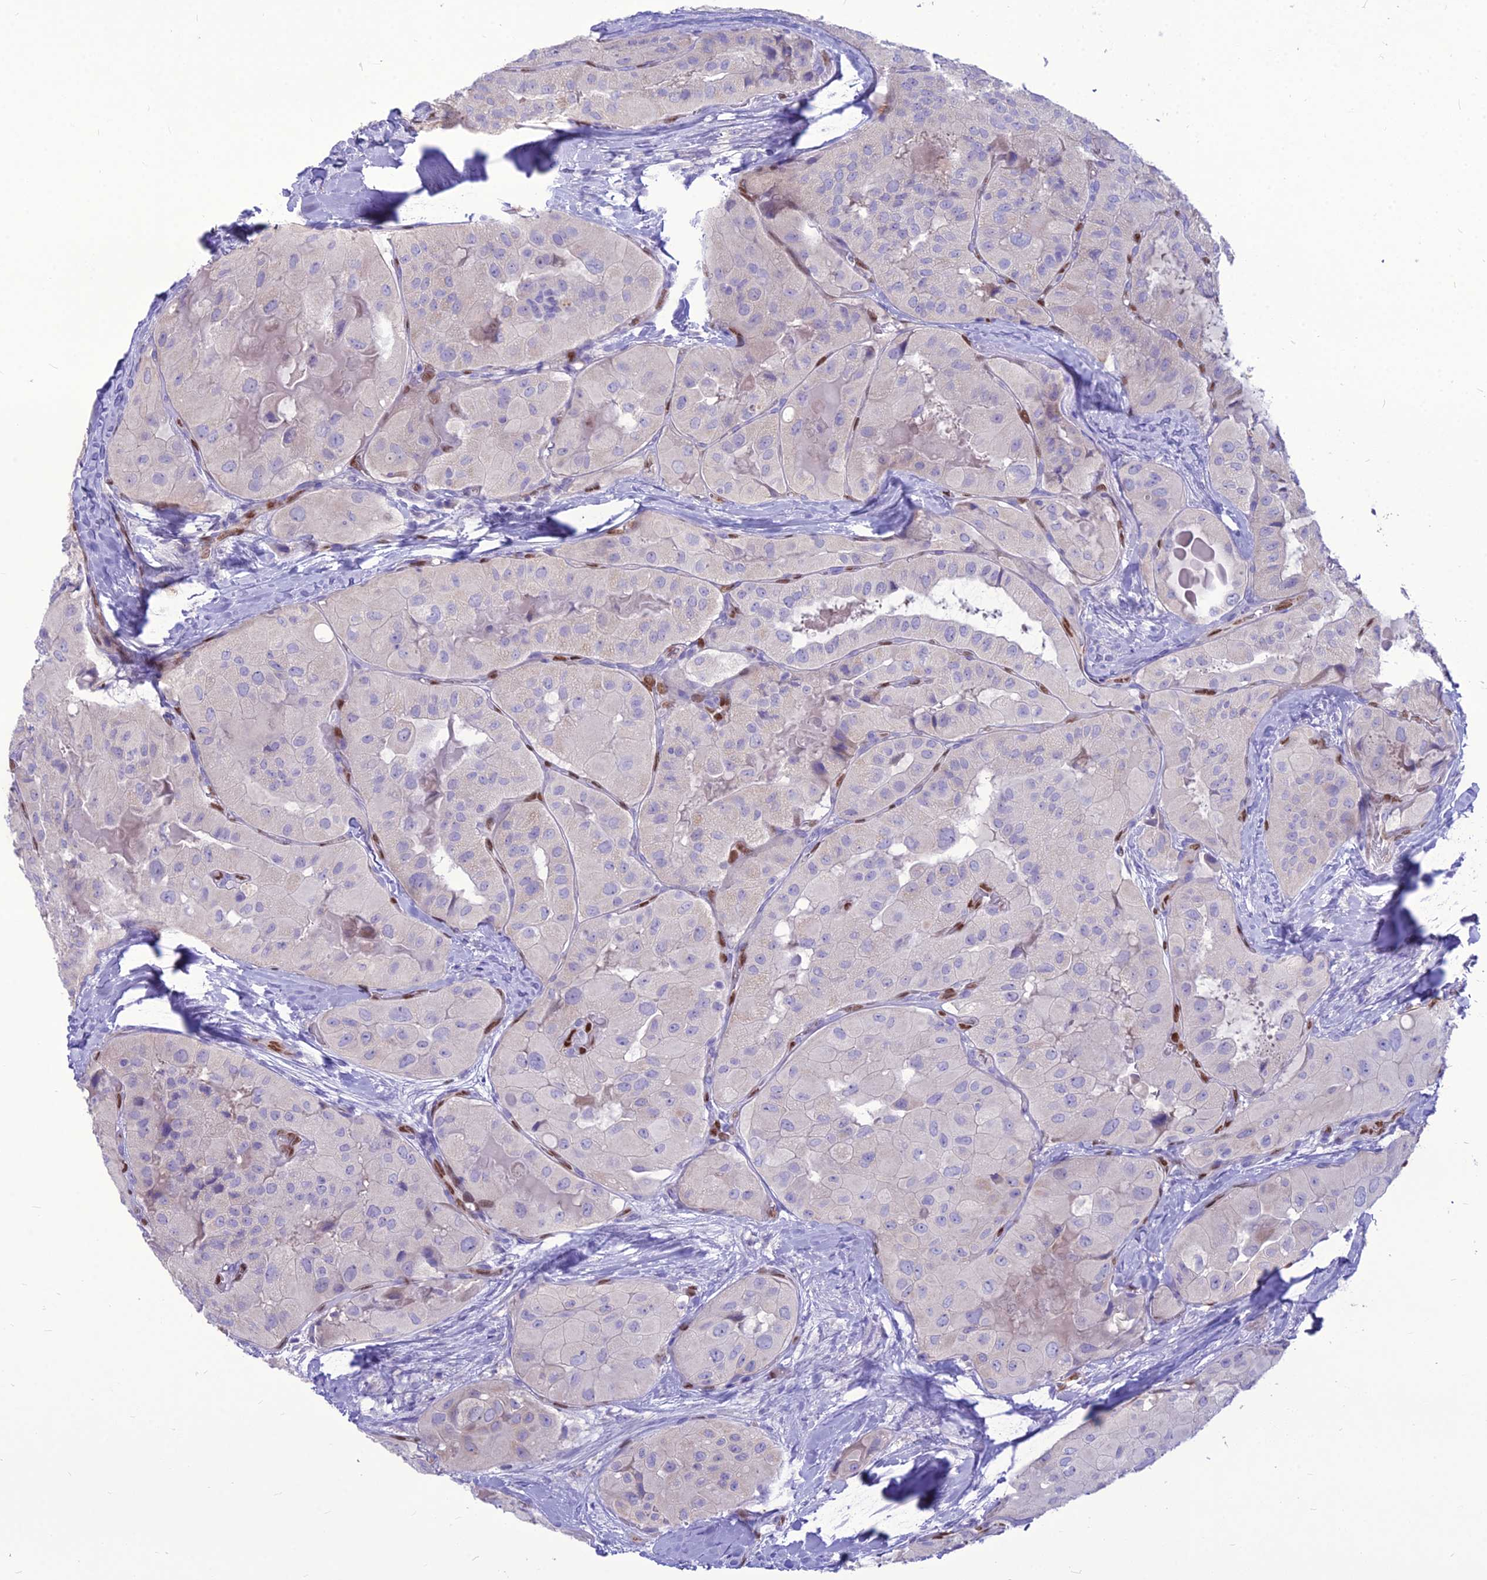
{"staining": {"intensity": "negative", "quantity": "none", "location": "none"}, "tissue": "thyroid cancer", "cell_type": "Tumor cells", "image_type": "cancer", "snomed": [{"axis": "morphology", "description": "Normal tissue, NOS"}, {"axis": "morphology", "description": "Papillary adenocarcinoma, NOS"}, {"axis": "topography", "description": "Thyroid gland"}], "caption": "Immunohistochemistry of papillary adenocarcinoma (thyroid) displays no staining in tumor cells.", "gene": "NOVA2", "patient": {"sex": "female", "age": 59}}